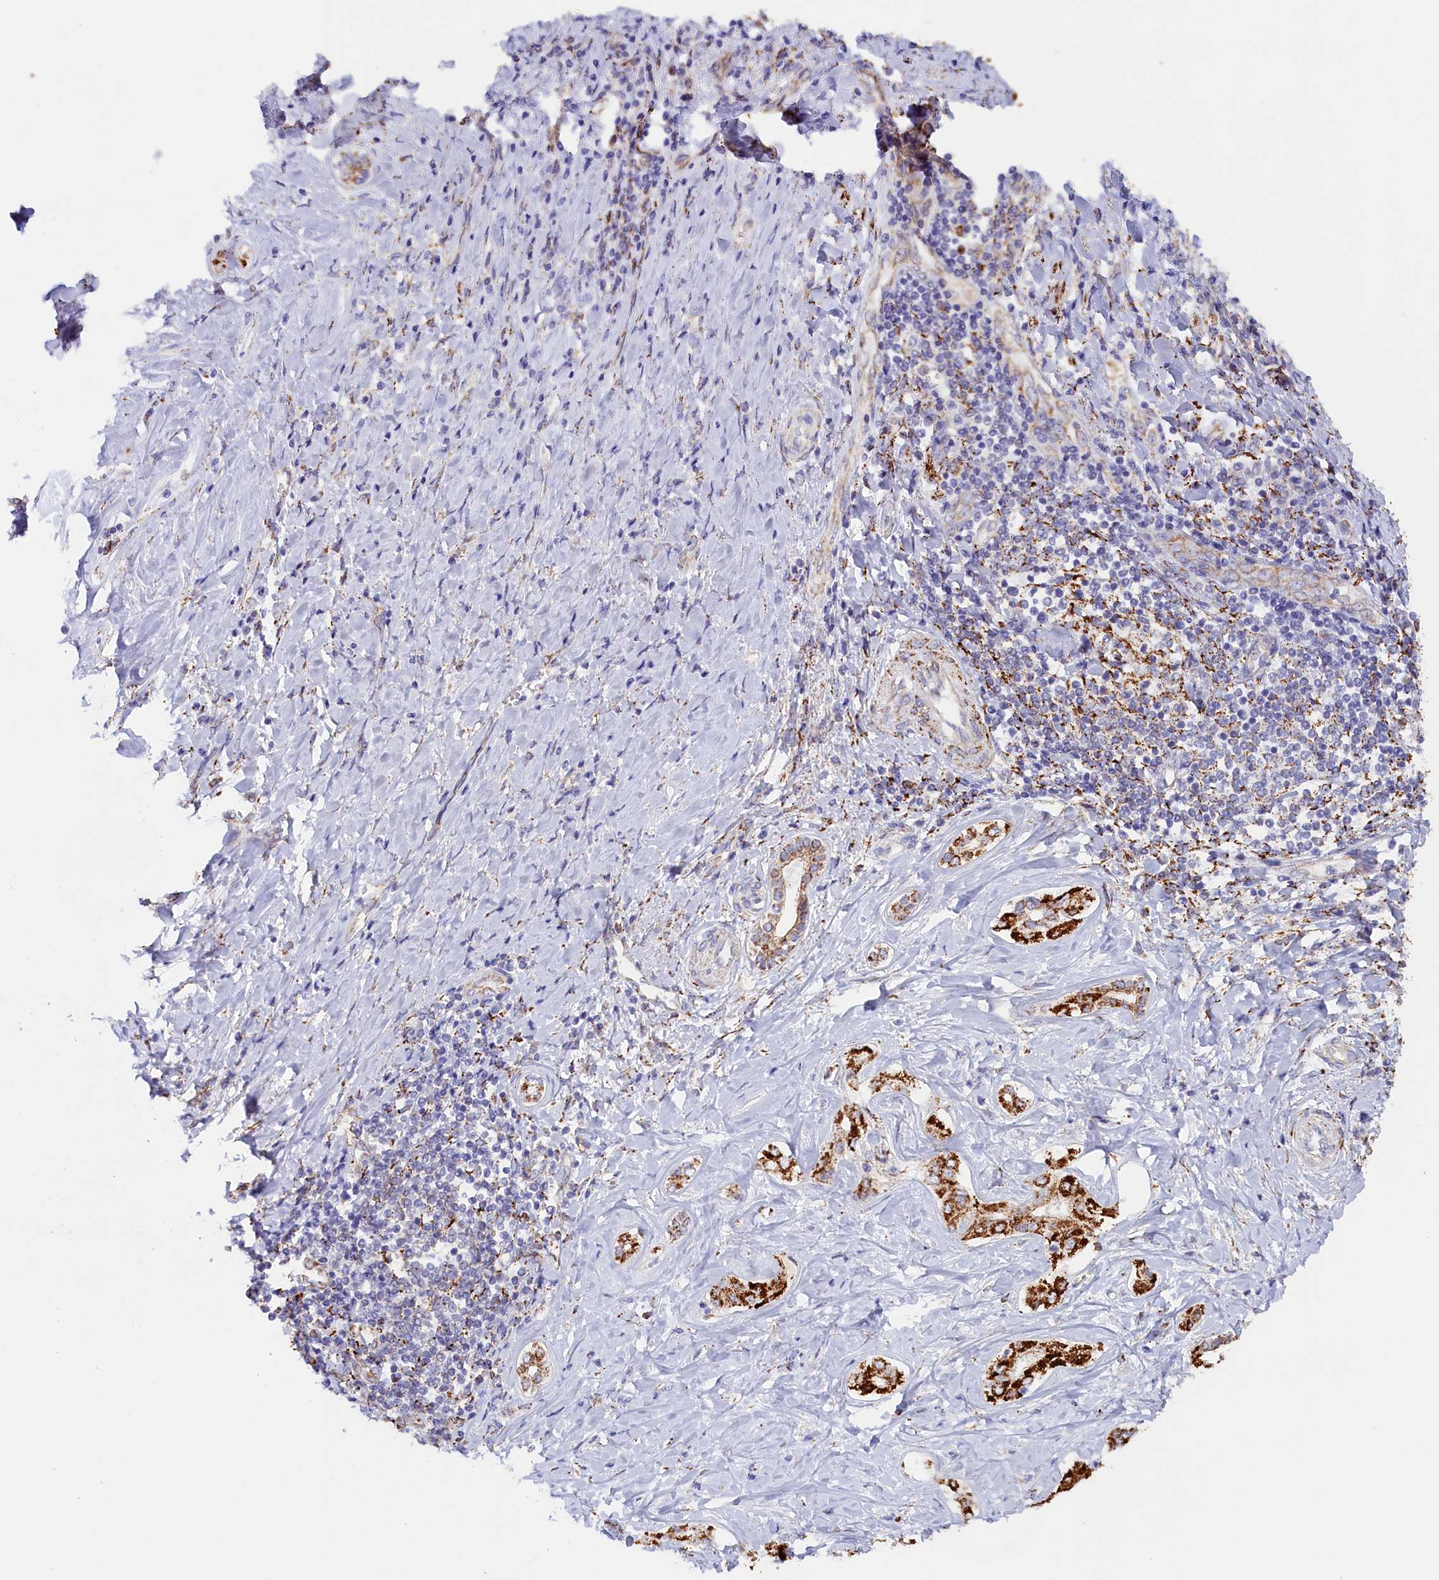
{"staining": {"intensity": "strong", "quantity": ">75%", "location": "cytoplasmic/membranous"}, "tissue": "liver cancer", "cell_type": "Tumor cells", "image_type": "cancer", "snomed": [{"axis": "morphology", "description": "Cholangiocarcinoma"}, {"axis": "topography", "description": "Liver"}], "caption": "IHC of human liver cholangiocarcinoma shows high levels of strong cytoplasmic/membranous positivity in about >75% of tumor cells.", "gene": "AKTIP", "patient": {"sex": "female", "age": 77}}